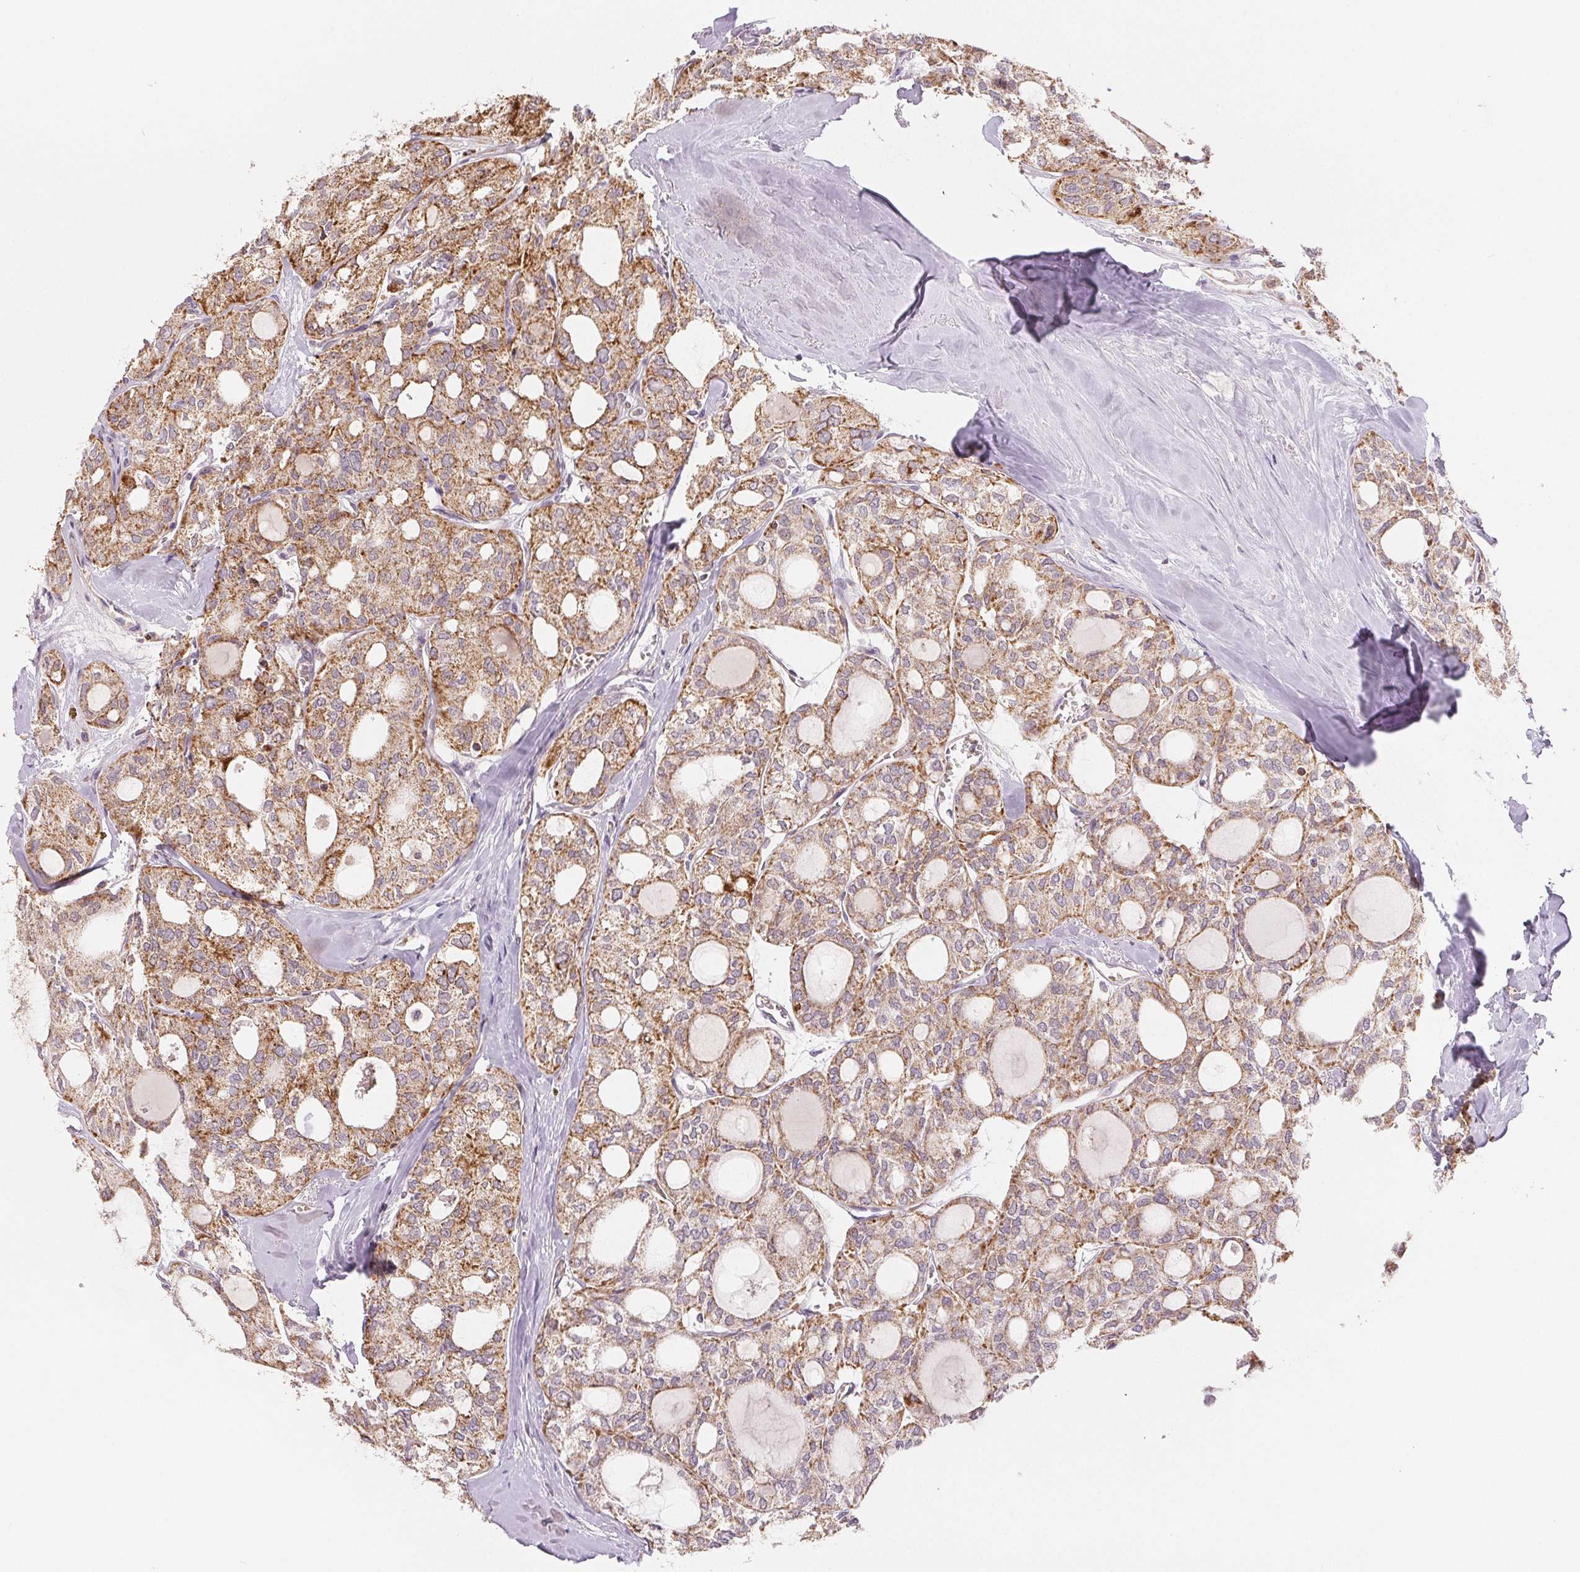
{"staining": {"intensity": "moderate", "quantity": "25%-75%", "location": "cytoplasmic/membranous"}, "tissue": "thyroid cancer", "cell_type": "Tumor cells", "image_type": "cancer", "snomed": [{"axis": "morphology", "description": "Follicular adenoma carcinoma, NOS"}, {"axis": "topography", "description": "Thyroid gland"}], "caption": "High-power microscopy captured an IHC image of thyroid cancer (follicular adenoma carcinoma), revealing moderate cytoplasmic/membranous expression in about 25%-75% of tumor cells.", "gene": "HINT2", "patient": {"sex": "male", "age": 75}}